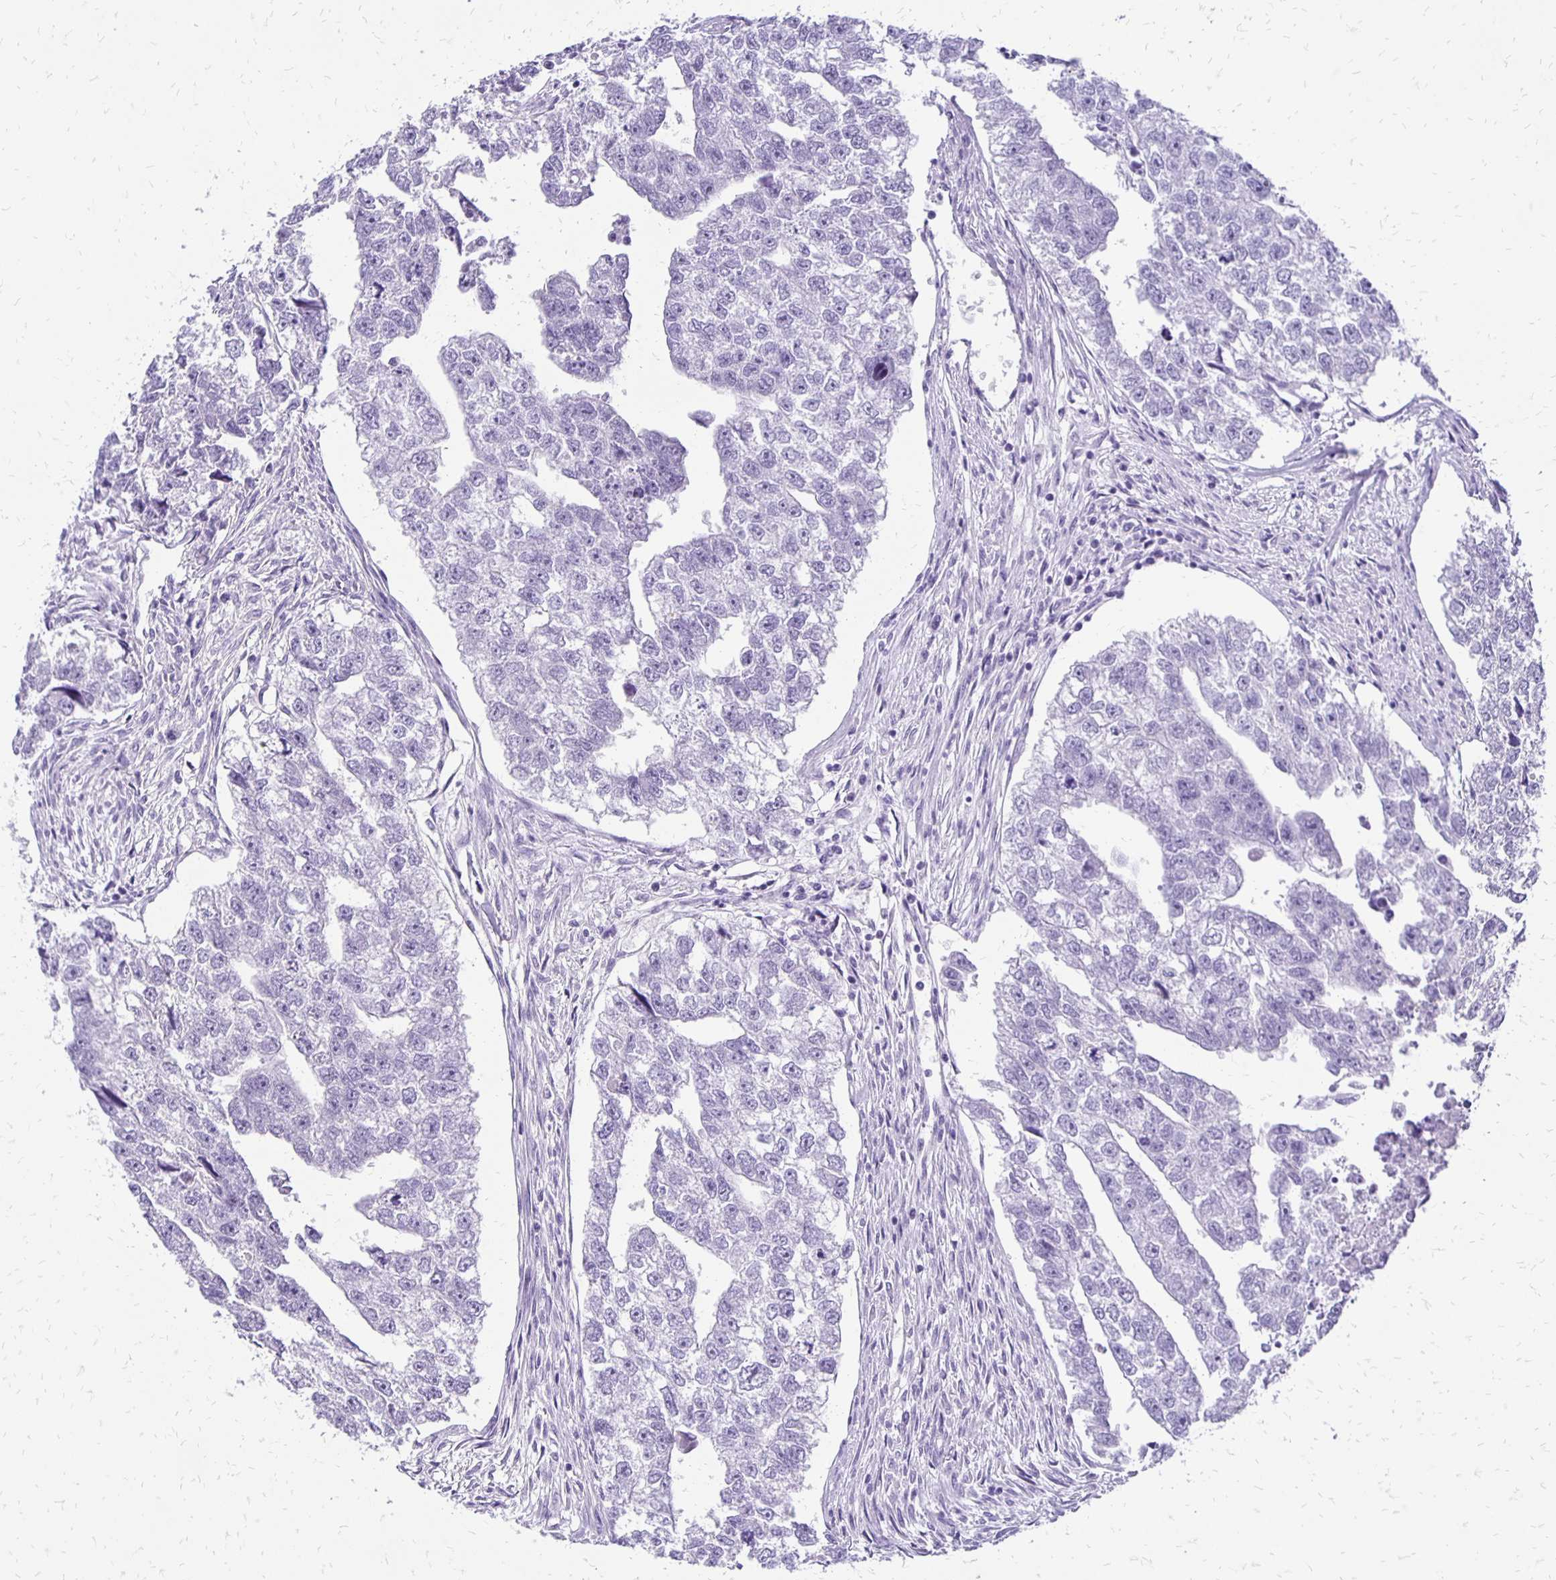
{"staining": {"intensity": "negative", "quantity": "none", "location": "none"}, "tissue": "testis cancer", "cell_type": "Tumor cells", "image_type": "cancer", "snomed": [{"axis": "morphology", "description": "Carcinoma, Embryonal, NOS"}, {"axis": "morphology", "description": "Teratoma, malignant, NOS"}, {"axis": "topography", "description": "Testis"}], "caption": "A histopathology image of testis malignant teratoma stained for a protein reveals no brown staining in tumor cells.", "gene": "ANKRD45", "patient": {"sex": "male", "age": 44}}